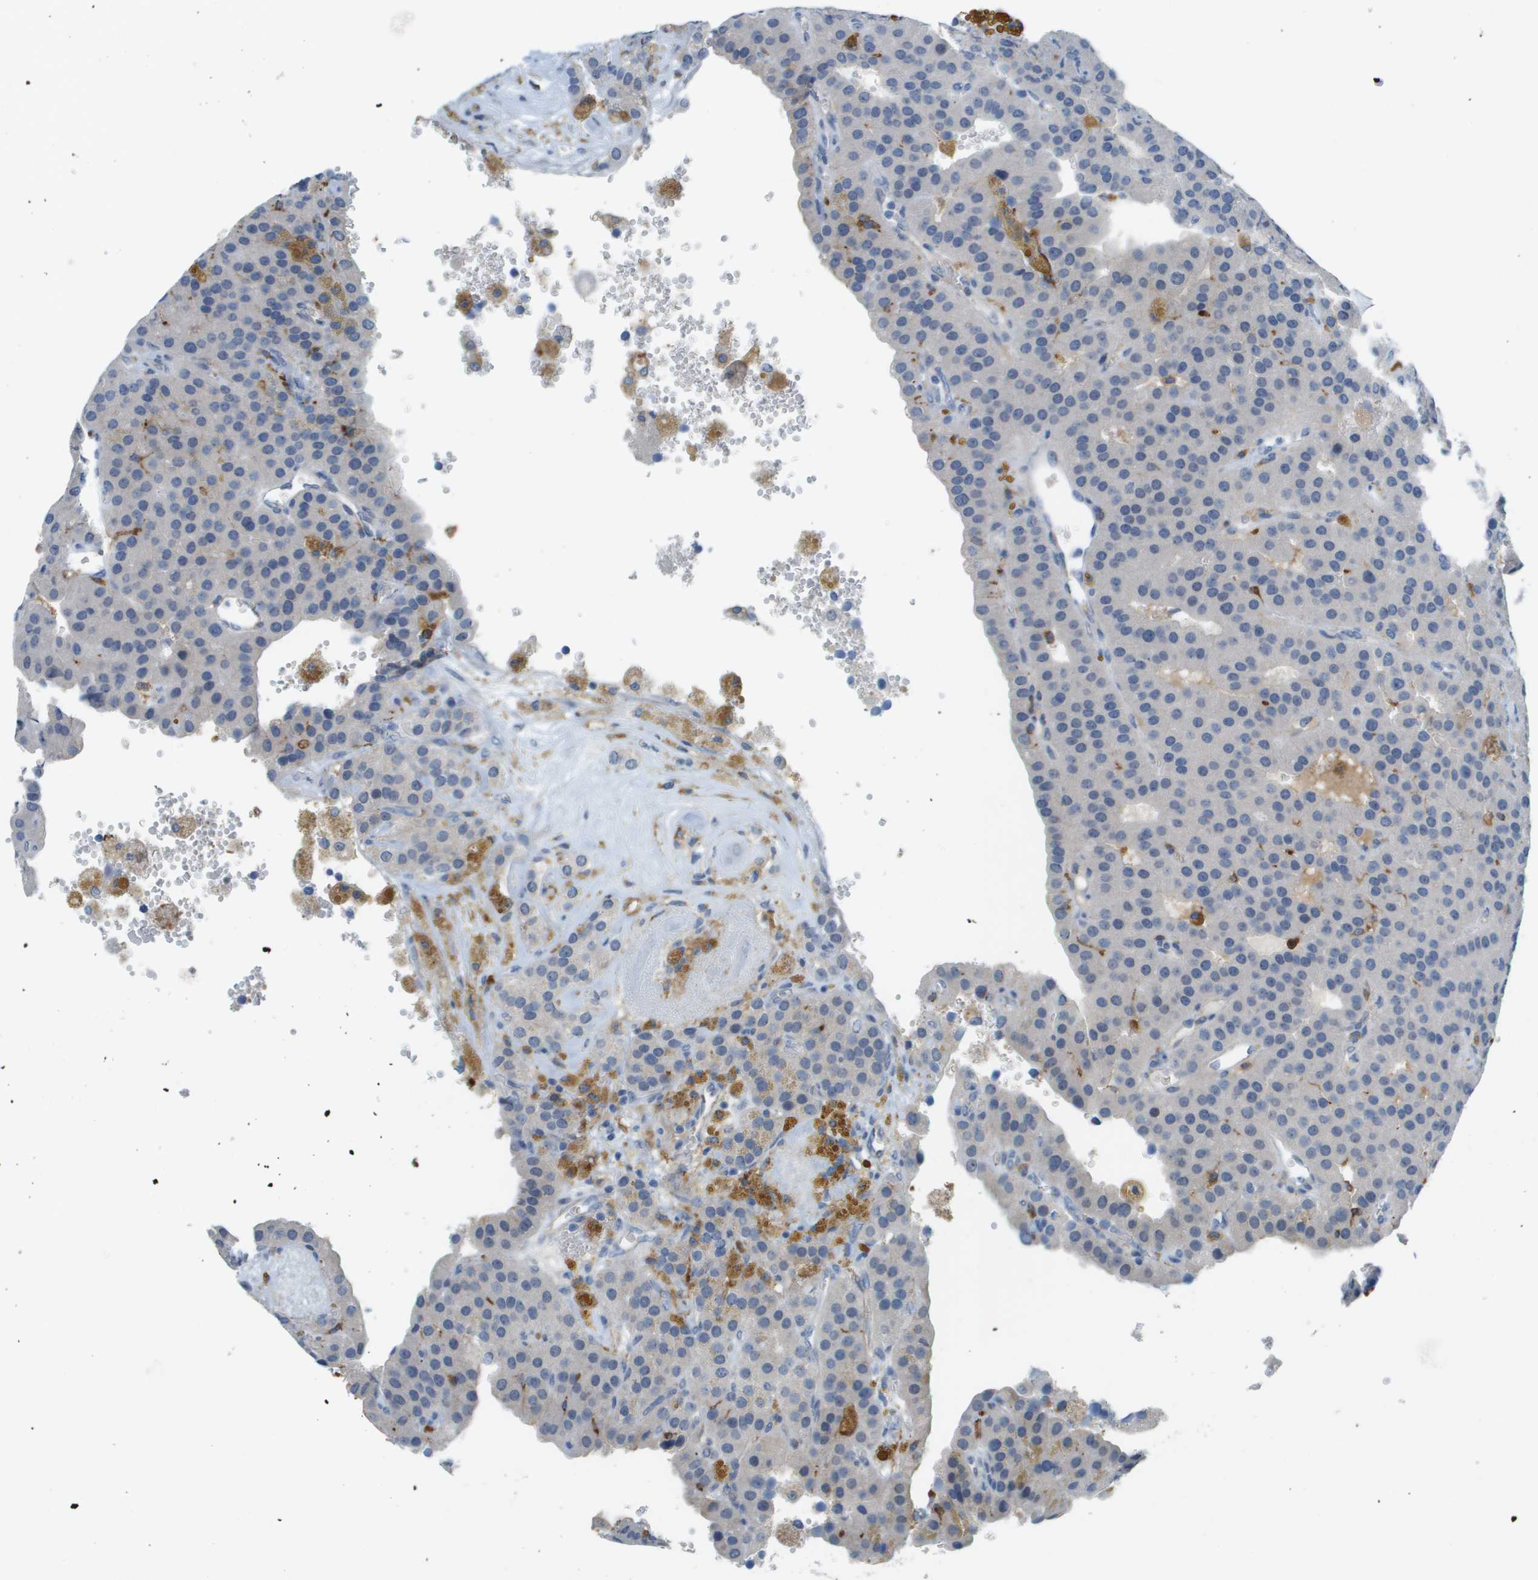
{"staining": {"intensity": "moderate", "quantity": "<25%", "location": "cytoplasmic/membranous"}, "tissue": "parathyroid gland", "cell_type": "Glandular cells", "image_type": "normal", "snomed": [{"axis": "morphology", "description": "Normal tissue, NOS"}, {"axis": "morphology", "description": "Adenoma, NOS"}, {"axis": "topography", "description": "Parathyroid gland"}], "caption": "A brown stain labels moderate cytoplasmic/membranous expression of a protein in glandular cells of unremarkable parathyroid gland.", "gene": "ZBTB43", "patient": {"sex": "female", "age": 86}}